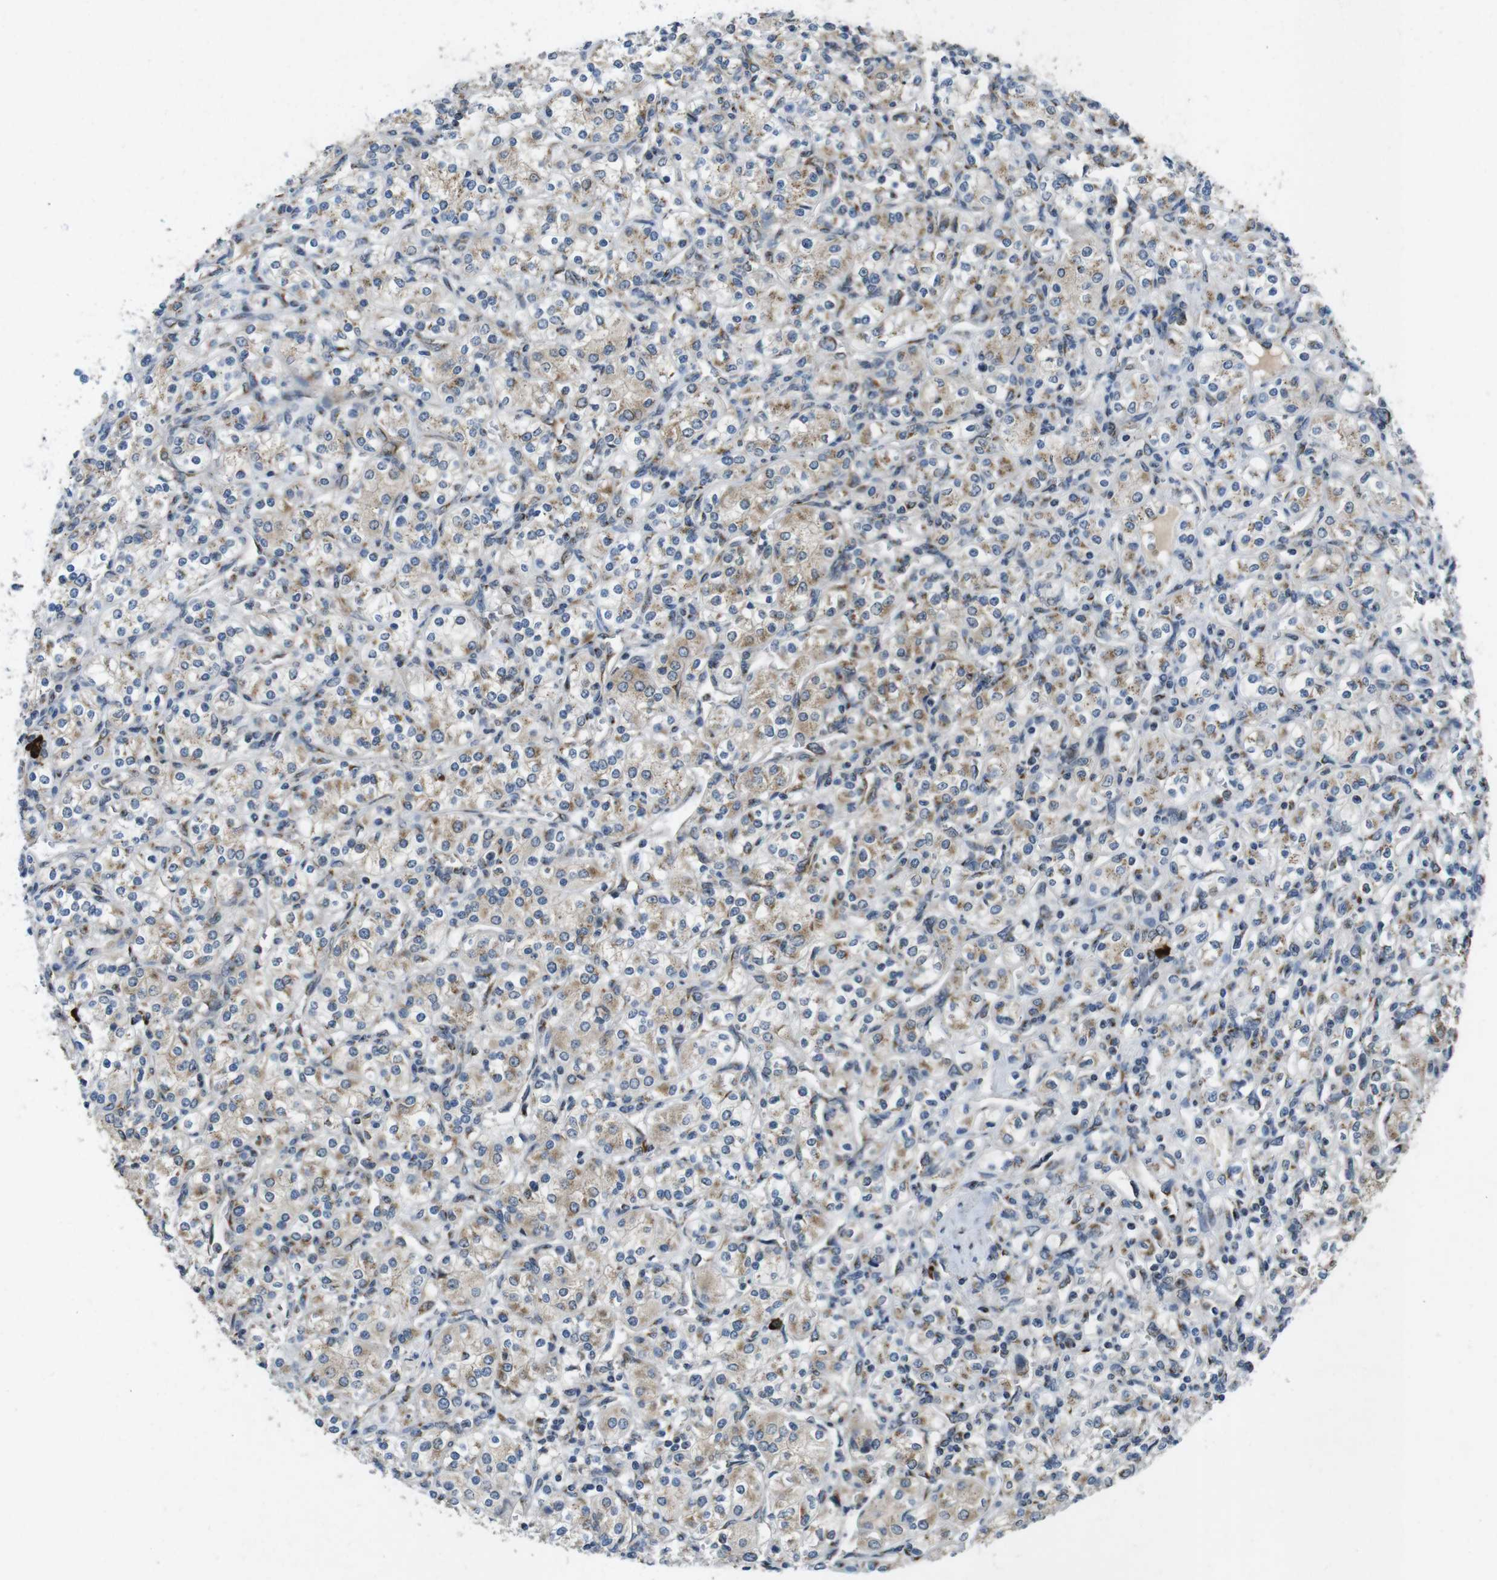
{"staining": {"intensity": "weak", "quantity": ">75%", "location": "cytoplasmic/membranous"}, "tissue": "renal cancer", "cell_type": "Tumor cells", "image_type": "cancer", "snomed": [{"axis": "morphology", "description": "Adenocarcinoma, NOS"}, {"axis": "topography", "description": "Kidney"}], "caption": "About >75% of tumor cells in renal cancer show weak cytoplasmic/membranous protein staining as visualized by brown immunohistochemical staining.", "gene": "ZFPL1", "patient": {"sex": "male", "age": 77}}